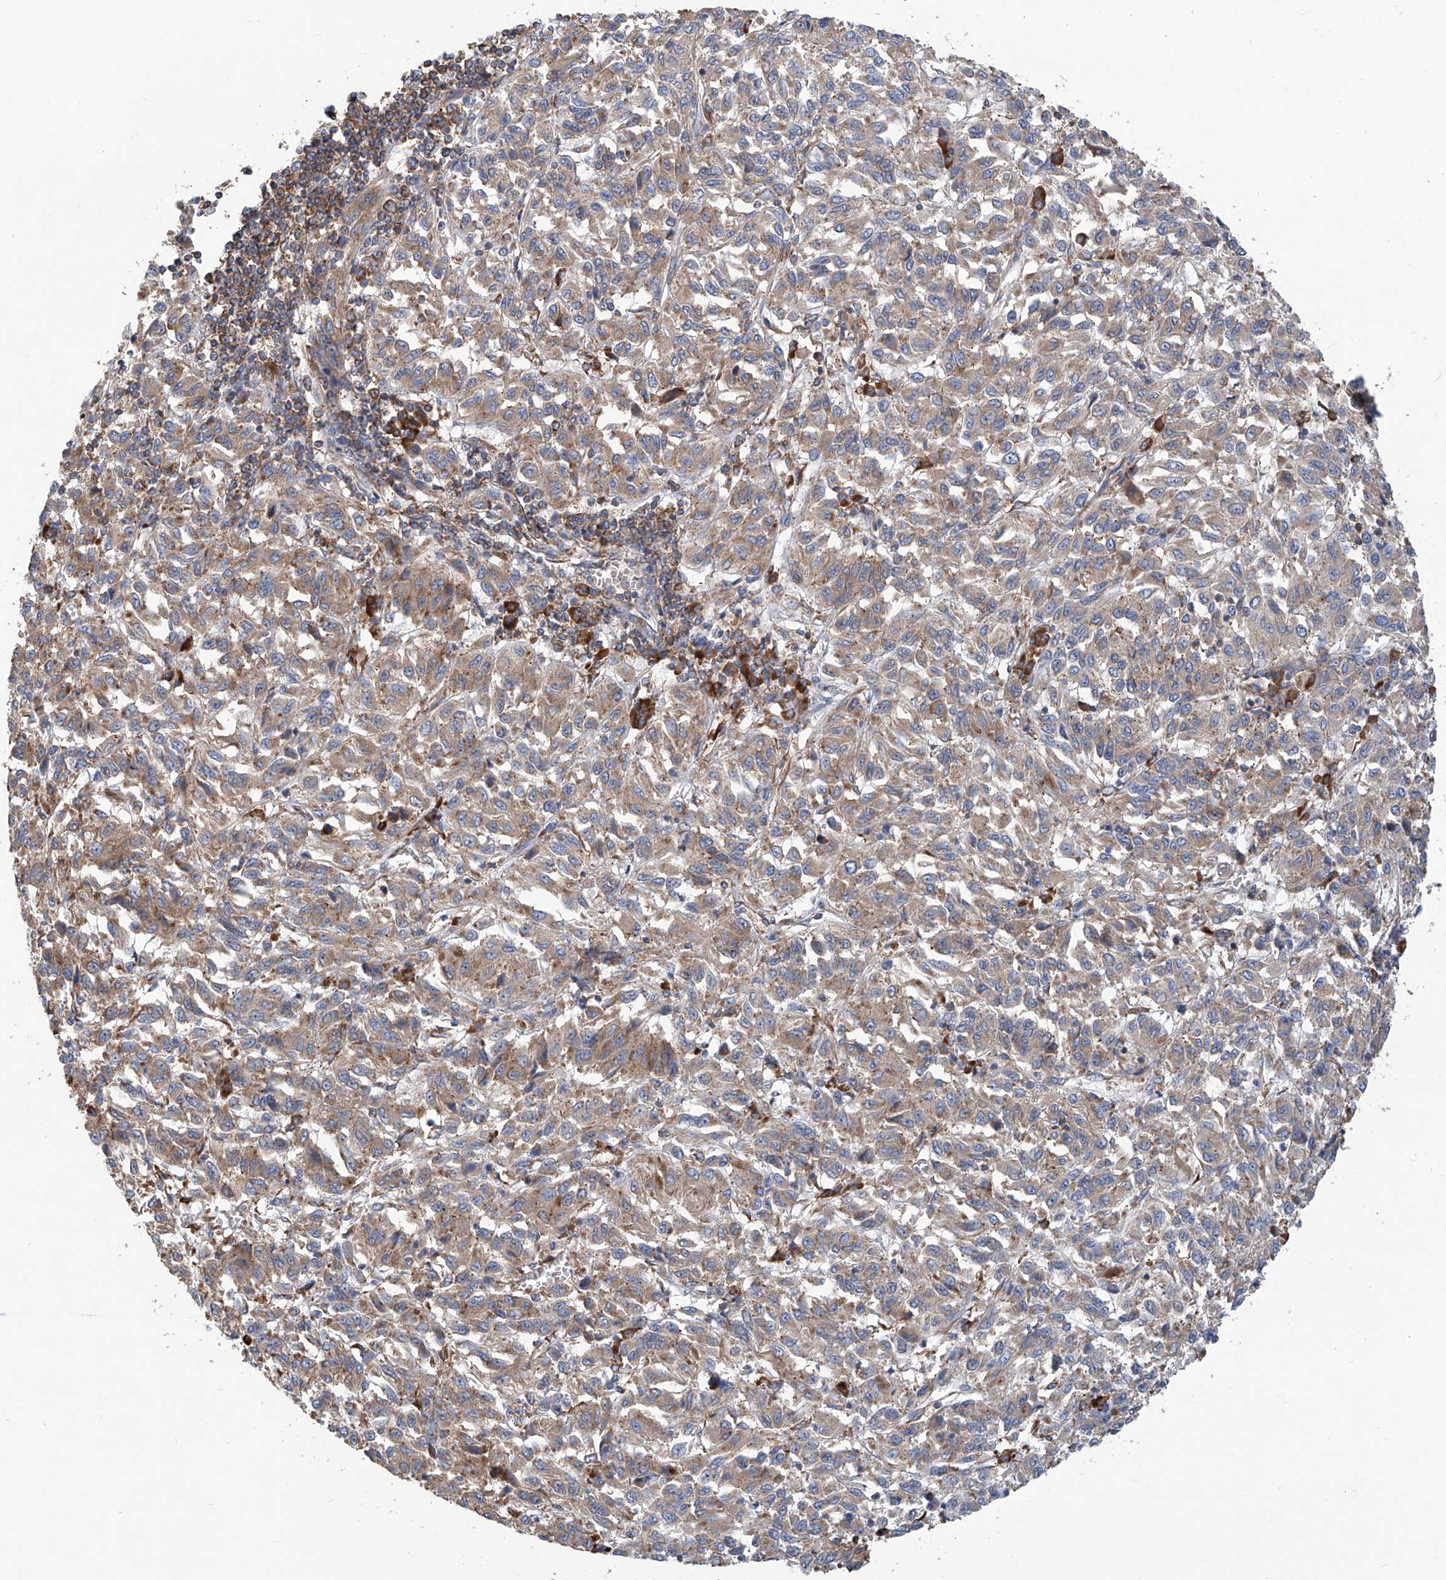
{"staining": {"intensity": "weak", "quantity": ">75%", "location": "cytoplasmic/membranous"}, "tissue": "melanoma", "cell_type": "Tumor cells", "image_type": "cancer", "snomed": [{"axis": "morphology", "description": "Malignant melanoma, Metastatic site"}, {"axis": "topography", "description": "Lung"}], "caption": "Immunohistochemistry (DAB) staining of malignant melanoma (metastatic site) exhibits weak cytoplasmic/membranous protein positivity in about >75% of tumor cells.", "gene": "SENP2", "patient": {"sex": "male", "age": 64}}